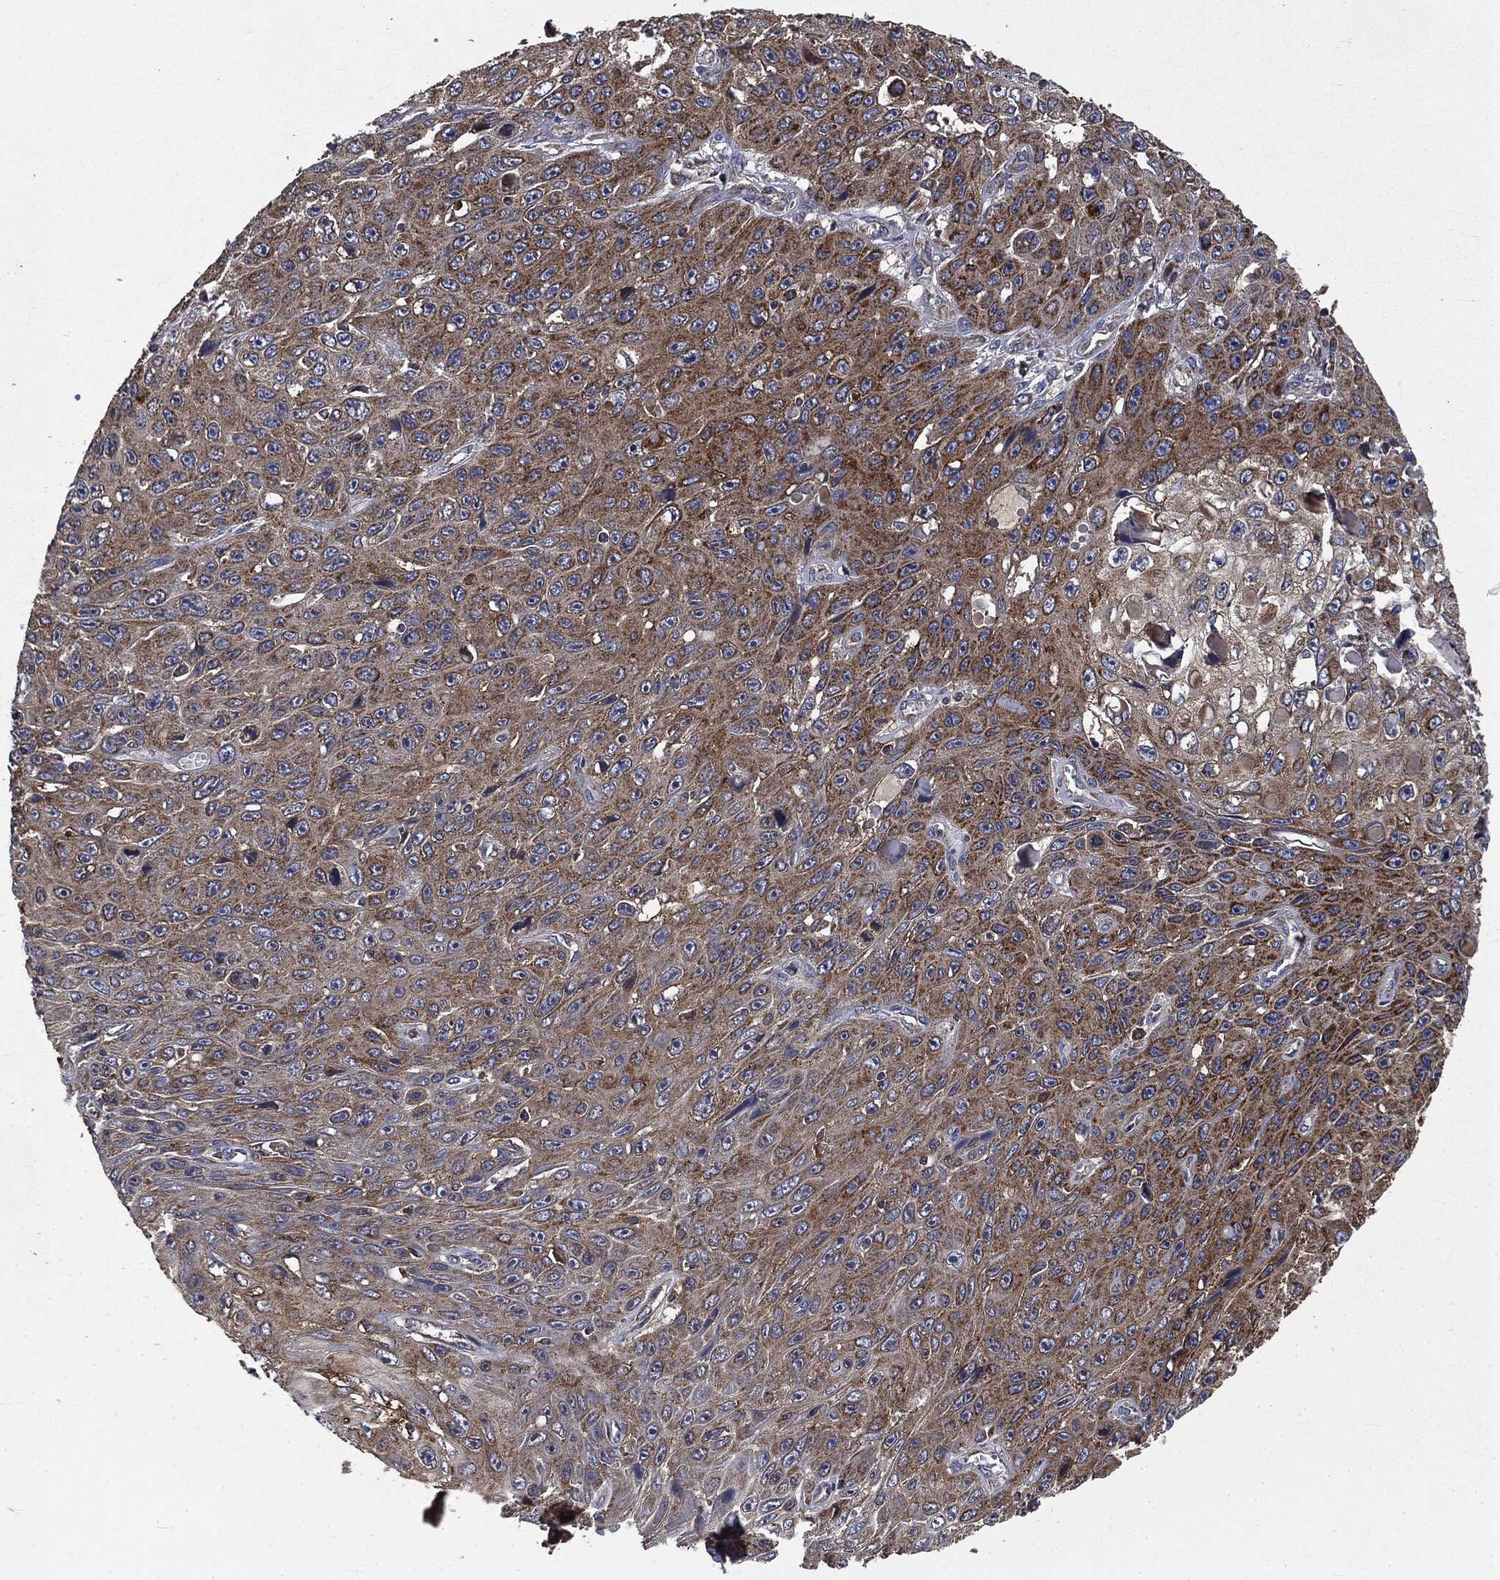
{"staining": {"intensity": "moderate", "quantity": "25%-75%", "location": "cytoplasmic/membranous"}, "tissue": "skin cancer", "cell_type": "Tumor cells", "image_type": "cancer", "snomed": [{"axis": "morphology", "description": "Squamous cell carcinoma, NOS"}, {"axis": "topography", "description": "Skin"}], "caption": "Skin cancer (squamous cell carcinoma) stained for a protein reveals moderate cytoplasmic/membranous positivity in tumor cells. Nuclei are stained in blue.", "gene": "MAPK6", "patient": {"sex": "male", "age": 82}}